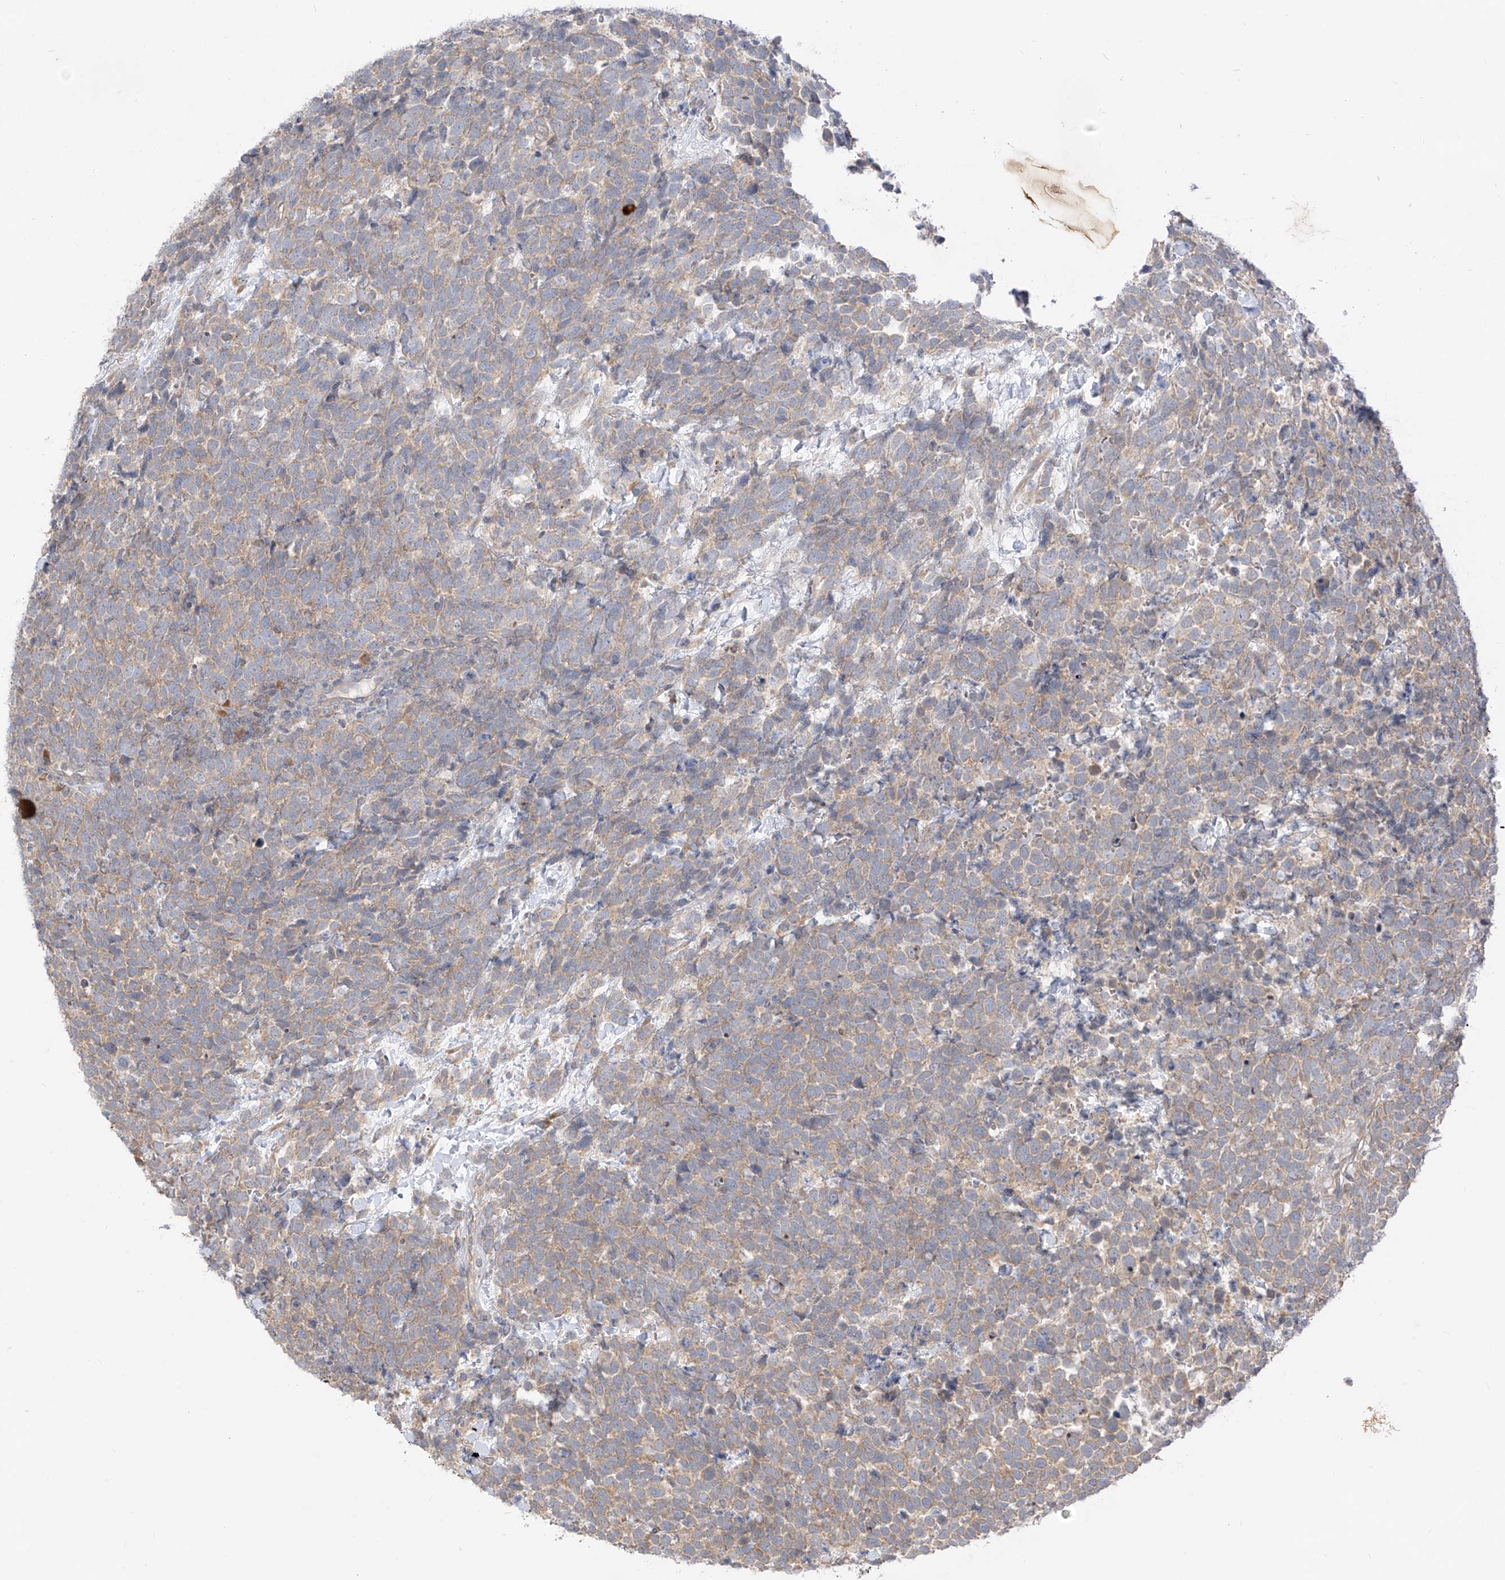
{"staining": {"intensity": "weak", "quantity": ">75%", "location": "cytoplasmic/membranous"}, "tissue": "urothelial cancer", "cell_type": "Tumor cells", "image_type": "cancer", "snomed": [{"axis": "morphology", "description": "Urothelial carcinoma, High grade"}, {"axis": "topography", "description": "Urinary bladder"}], "caption": "Immunohistochemical staining of human high-grade urothelial carcinoma exhibits weak cytoplasmic/membranous protein expression in about >75% of tumor cells.", "gene": "MTUS2", "patient": {"sex": "female", "age": 82}}